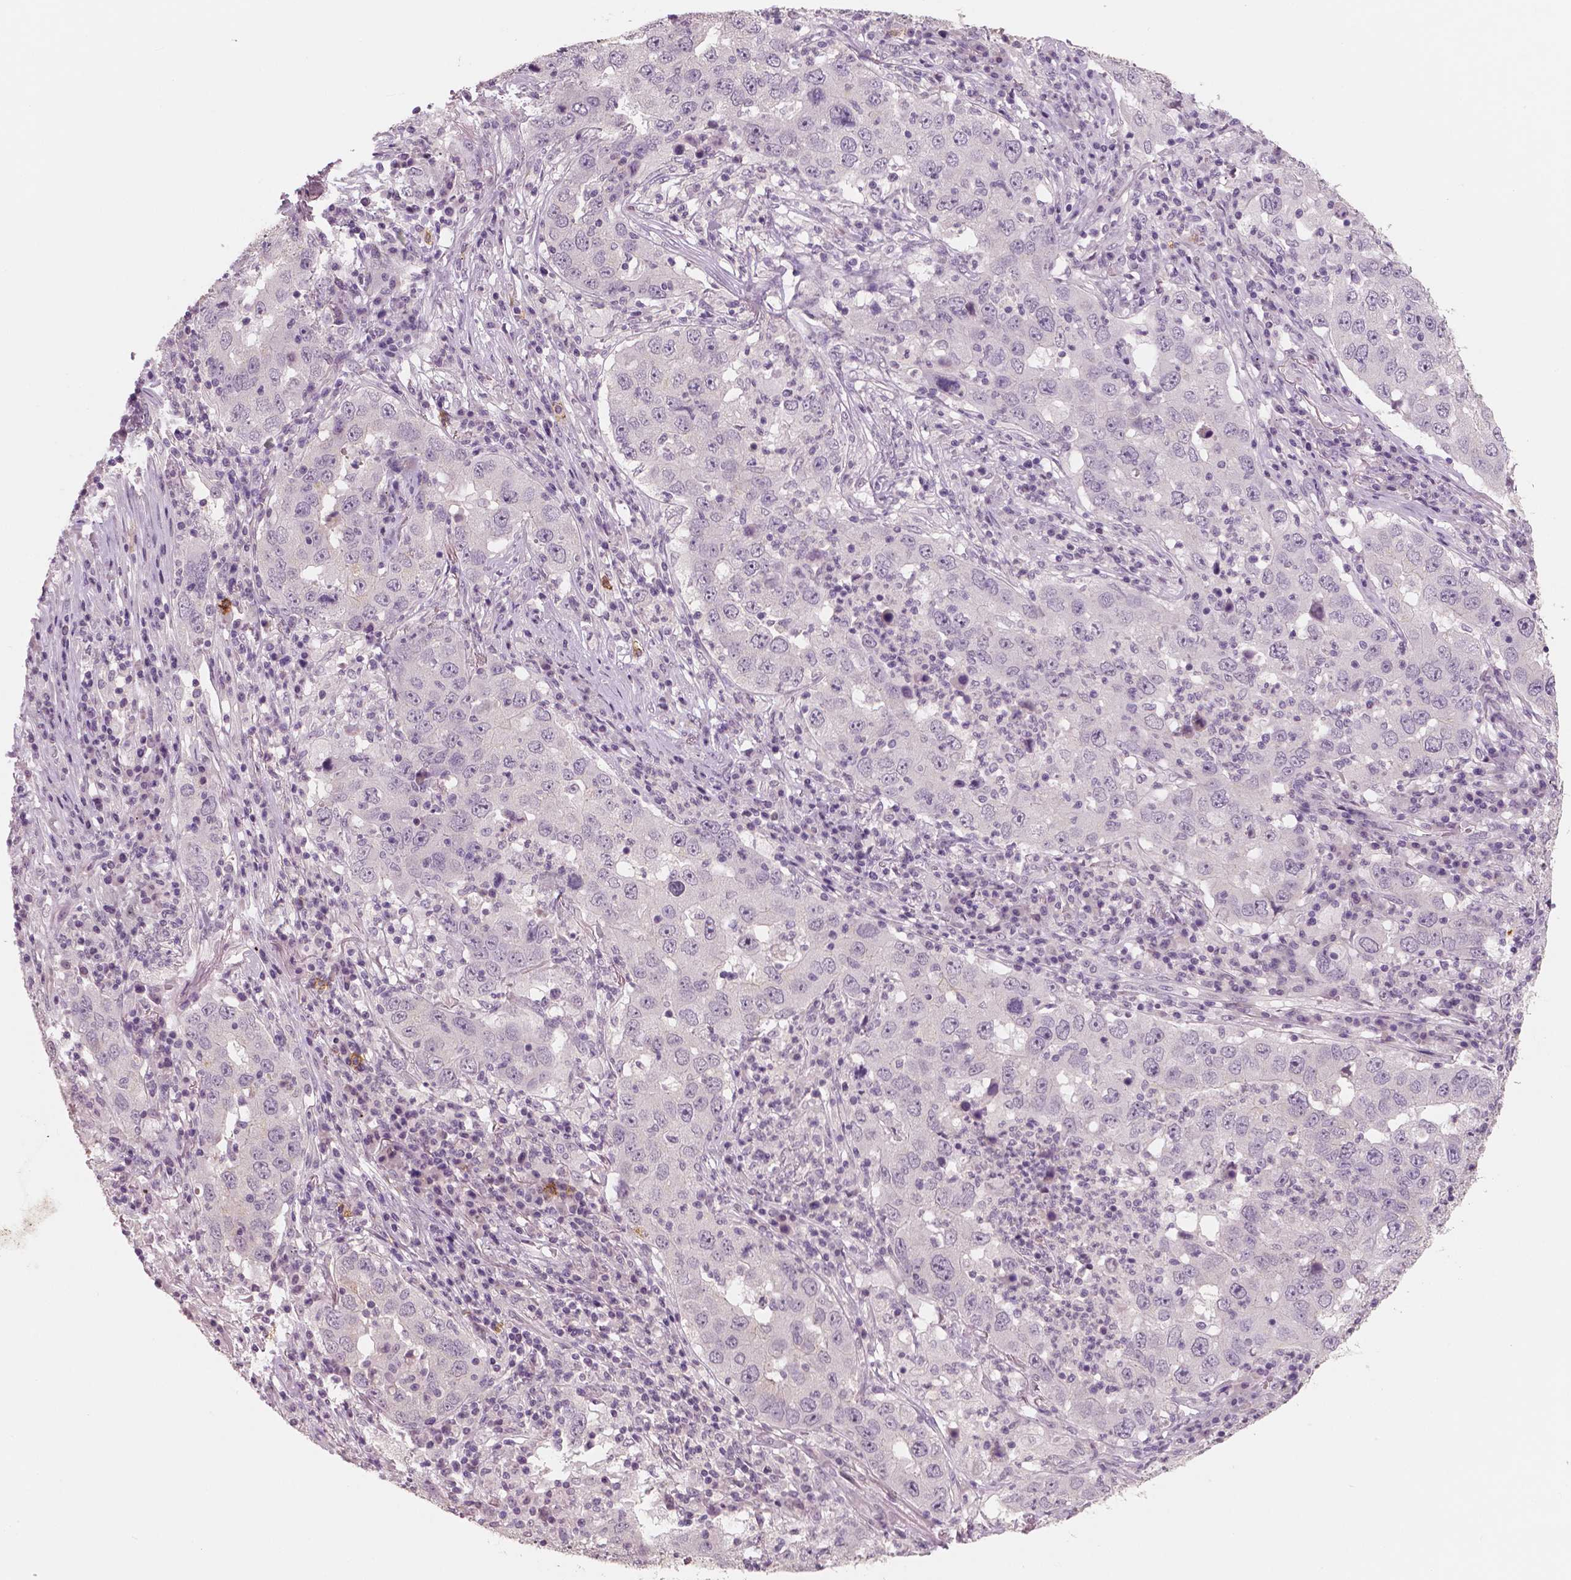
{"staining": {"intensity": "negative", "quantity": "none", "location": "none"}, "tissue": "lung cancer", "cell_type": "Tumor cells", "image_type": "cancer", "snomed": [{"axis": "morphology", "description": "Adenocarcinoma, NOS"}, {"axis": "topography", "description": "Lung"}], "caption": "Human adenocarcinoma (lung) stained for a protein using immunohistochemistry (IHC) demonstrates no staining in tumor cells.", "gene": "KIT", "patient": {"sex": "male", "age": 73}}